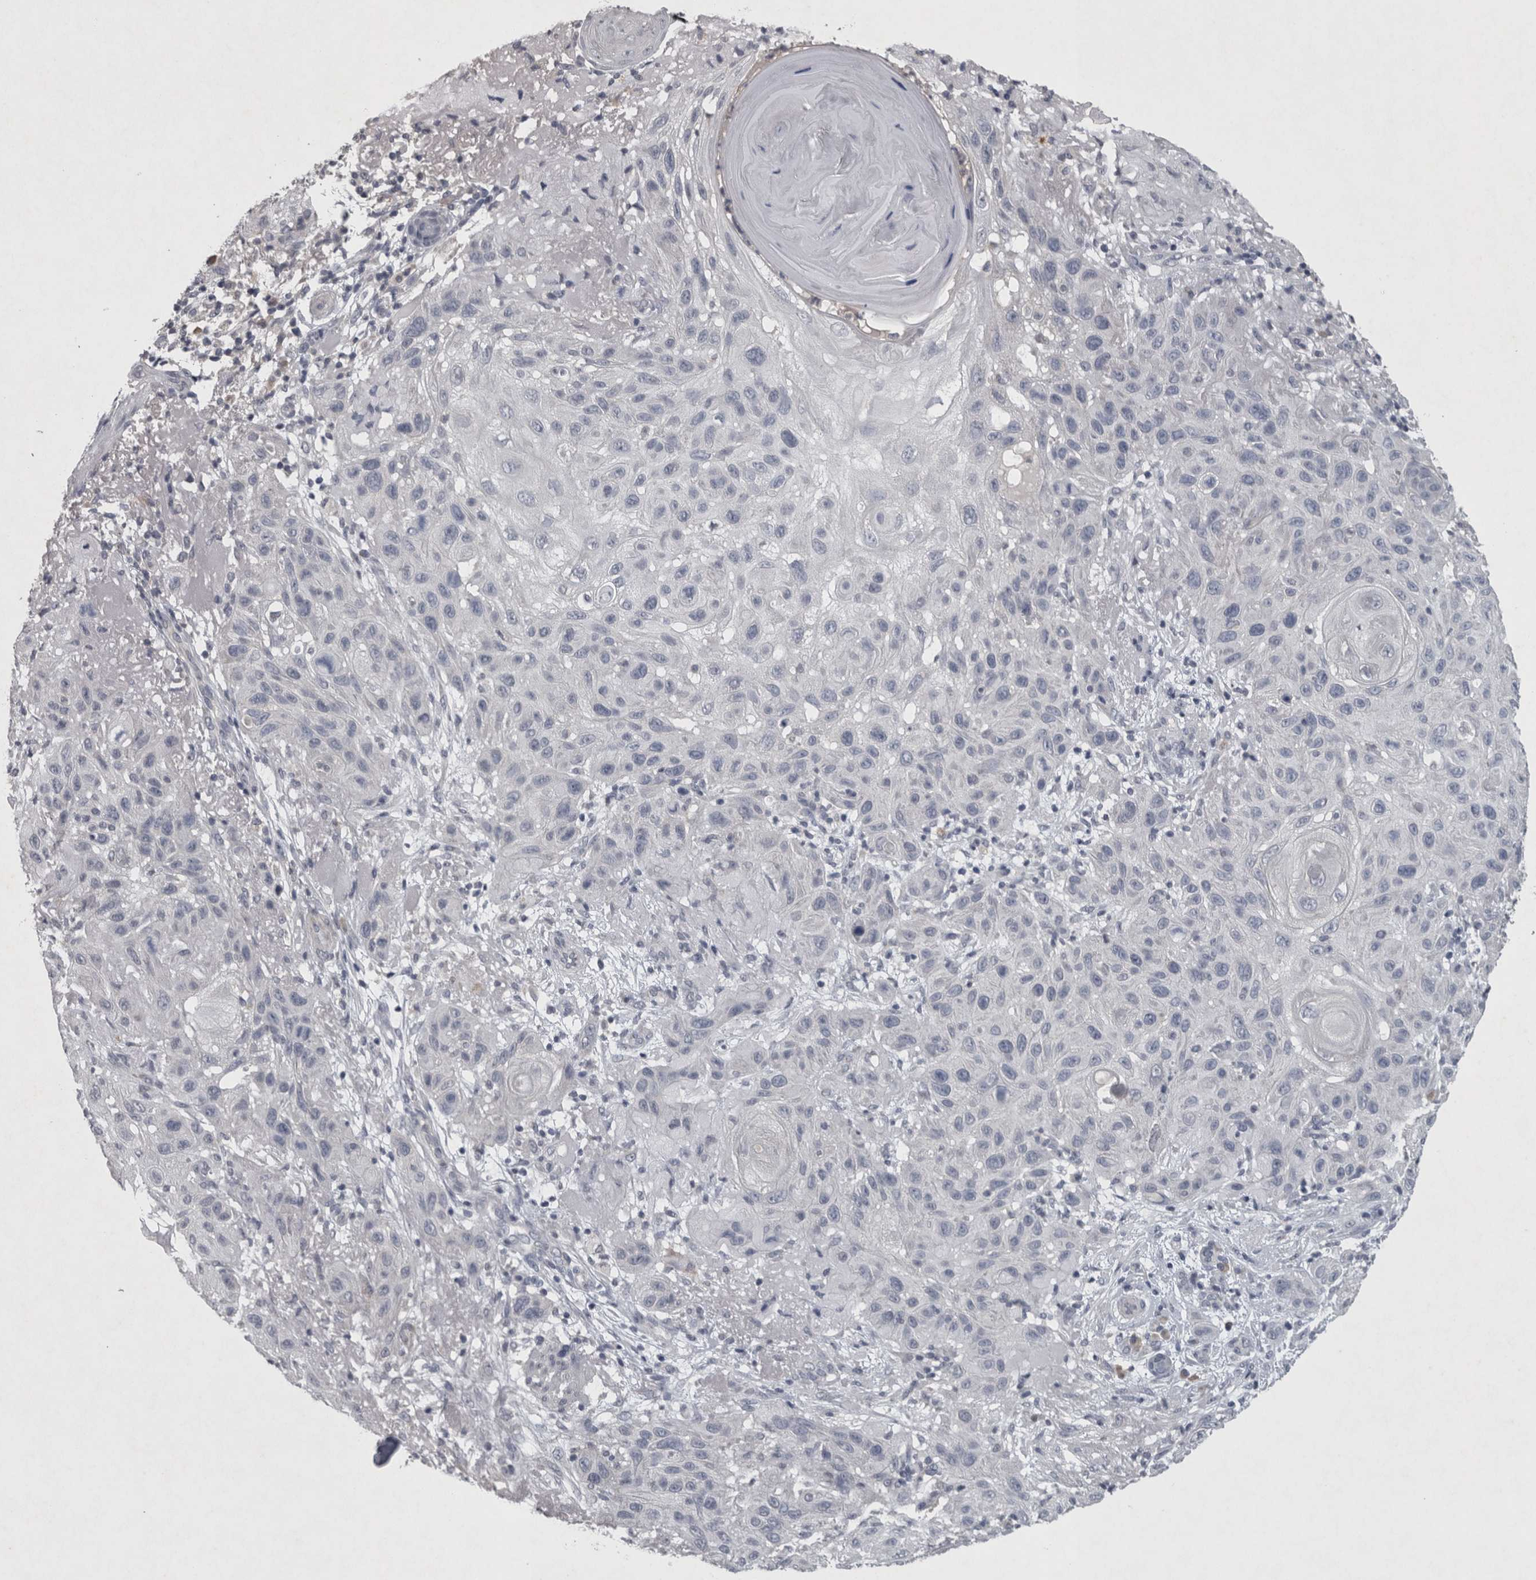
{"staining": {"intensity": "negative", "quantity": "none", "location": "none"}, "tissue": "skin cancer", "cell_type": "Tumor cells", "image_type": "cancer", "snomed": [{"axis": "morphology", "description": "Normal tissue, NOS"}, {"axis": "morphology", "description": "Squamous cell carcinoma, NOS"}, {"axis": "topography", "description": "Skin"}], "caption": "DAB (3,3'-diaminobenzidine) immunohistochemical staining of skin squamous cell carcinoma exhibits no significant staining in tumor cells.", "gene": "WNT7A", "patient": {"sex": "female", "age": 96}}